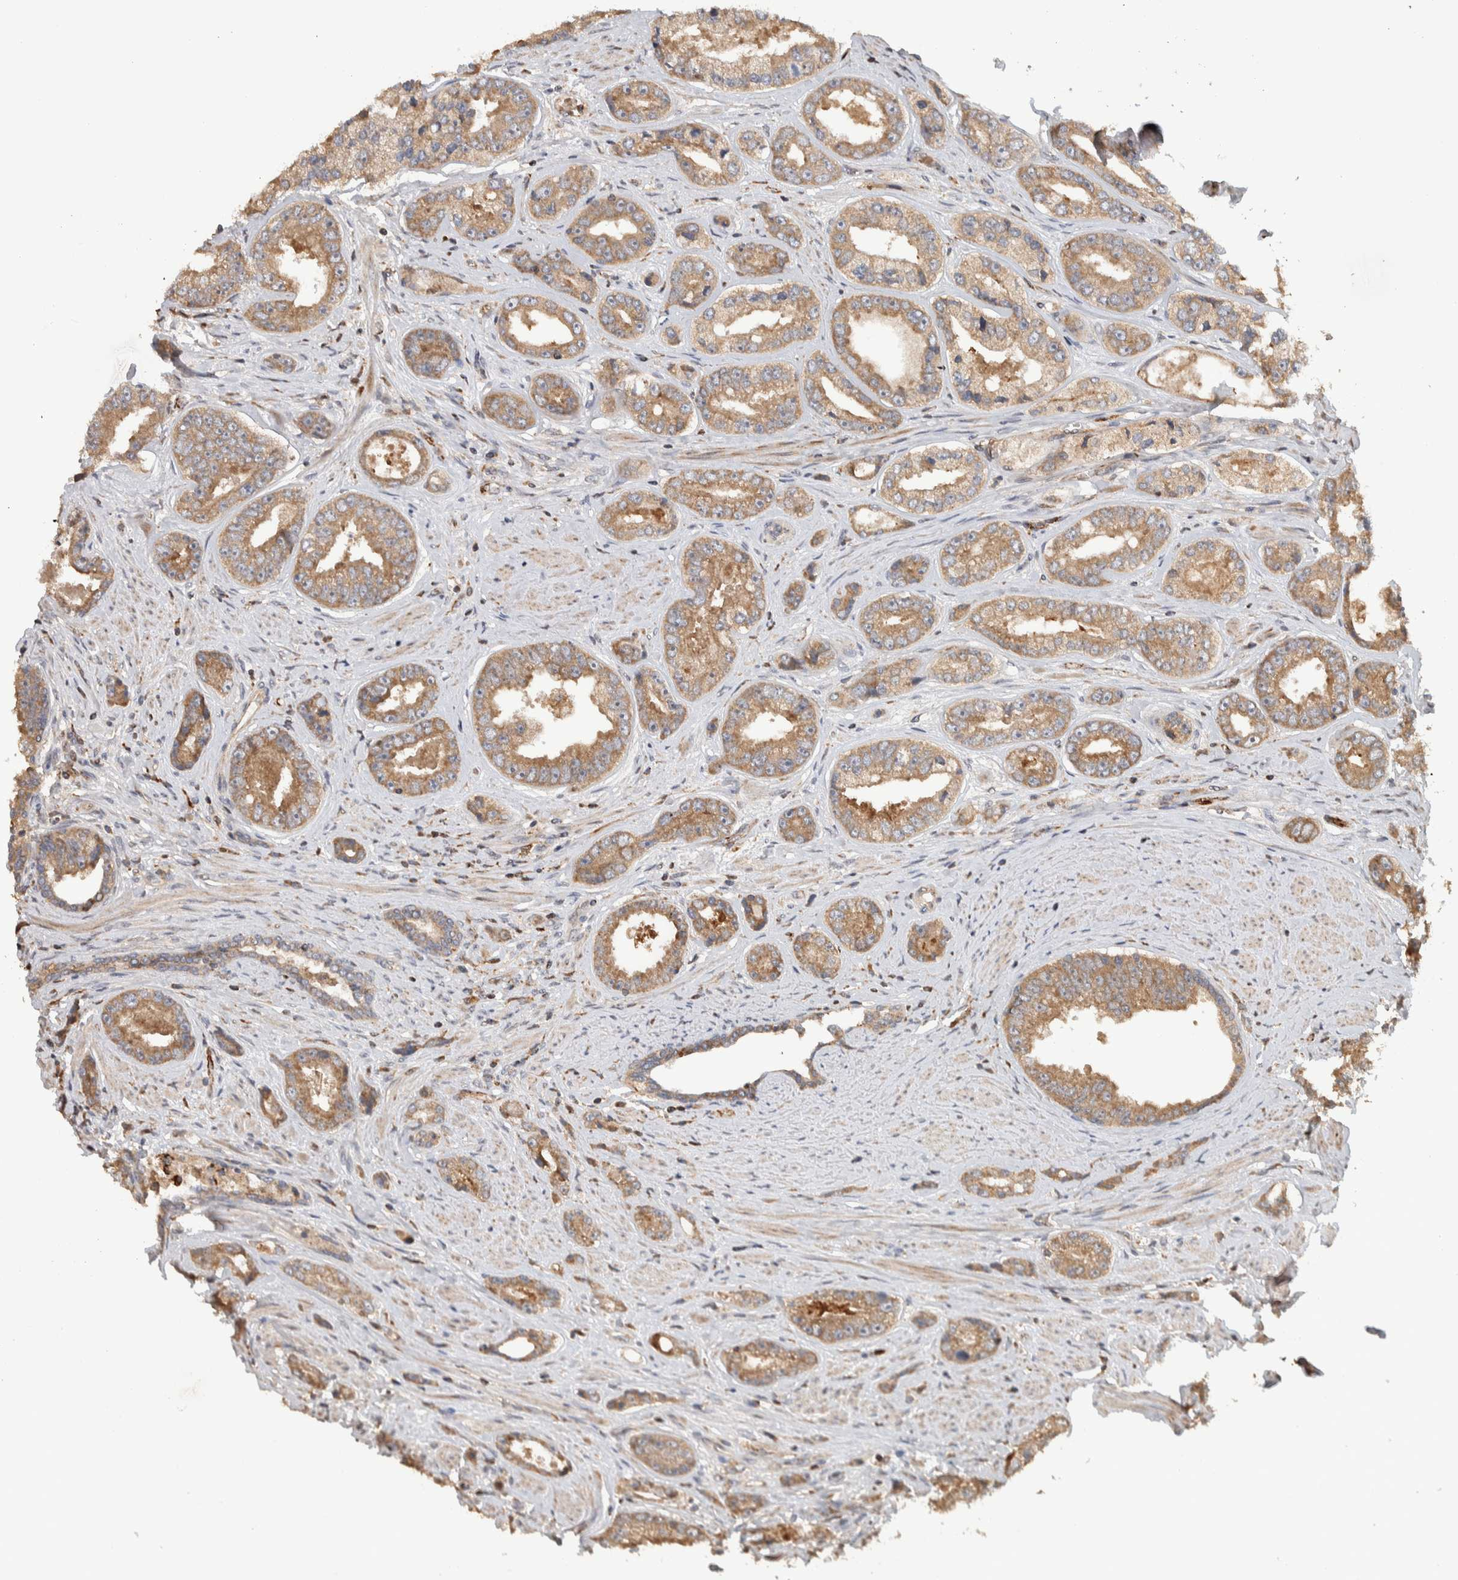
{"staining": {"intensity": "moderate", "quantity": ">75%", "location": "cytoplasmic/membranous"}, "tissue": "prostate cancer", "cell_type": "Tumor cells", "image_type": "cancer", "snomed": [{"axis": "morphology", "description": "Adenocarcinoma, High grade"}, {"axis": "topography", "description": "Prostate"}], "caption": "Immunohistochemical staining of prostate cancer (adenocarcinoma (high-grade)) displays medium levels of moderate cytoplasmic/membranous positivity in approximately >75% of tumor cells. The staining is performed using DAB (3,3'-diaminobenzidine) brown chromogen to label protein expression. The nuclei are counter-stained blue using hematoxylin.", "gene": "VPS53", "patient": {"sex": "male", "age": 61}}